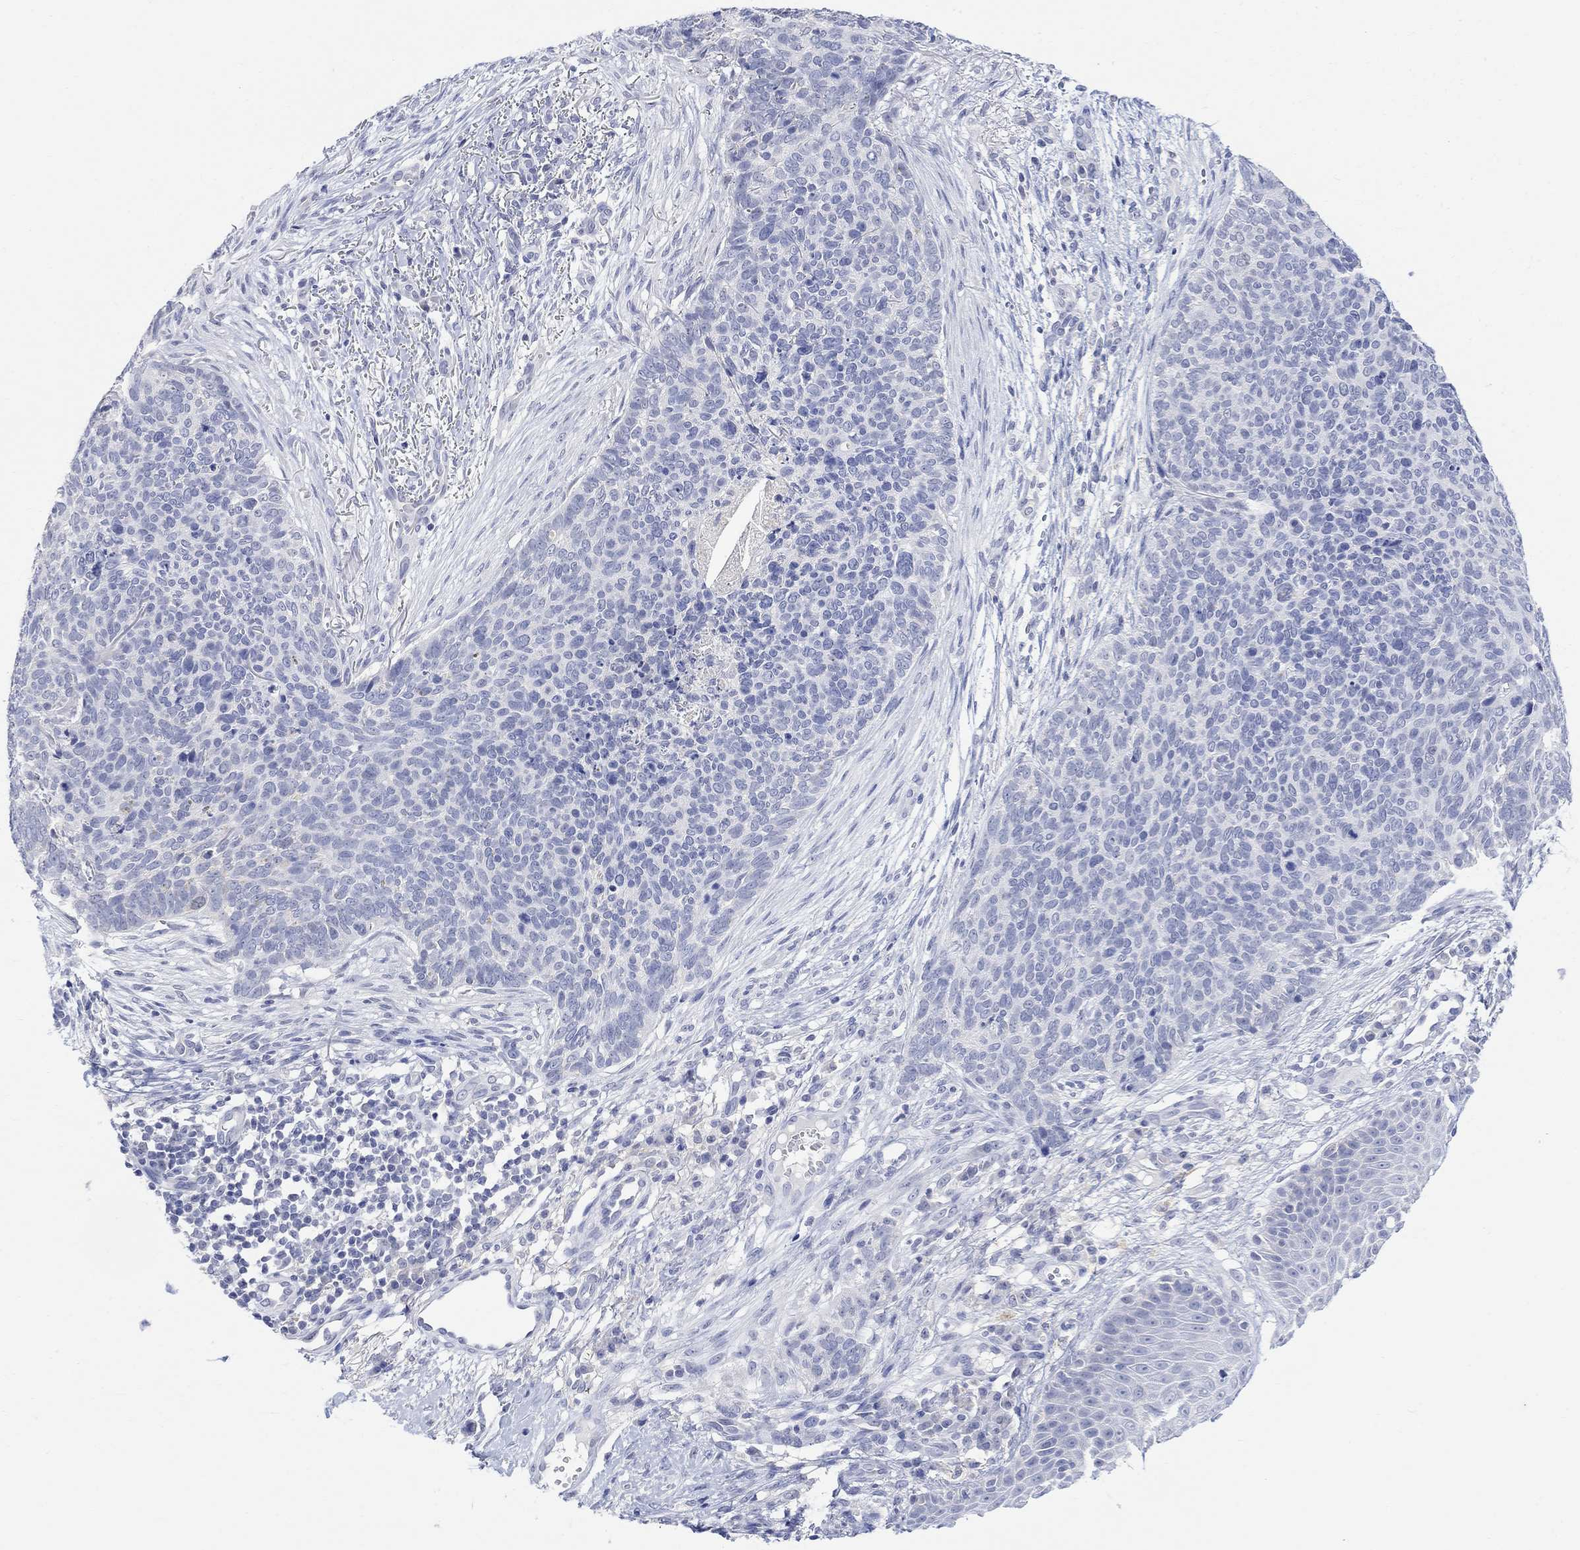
{"staining": {"intensity": "negative", "quantity": "none", "location": "none"}, "tissue": "skin cancer", "cell_type": "Tumor cells", "image_type": "cancer", "snomed": [{"axis": "morphology", "description": "Basal cell carcinoma"}, {"axis": "topography", "description": "Skin"}], "caption": "The micrograph exhibits no significant expression in tumor cells of basal cell carcinoma (skin).", "gene": "FBP2", "patient": {"sex": "male", "age": 64}}